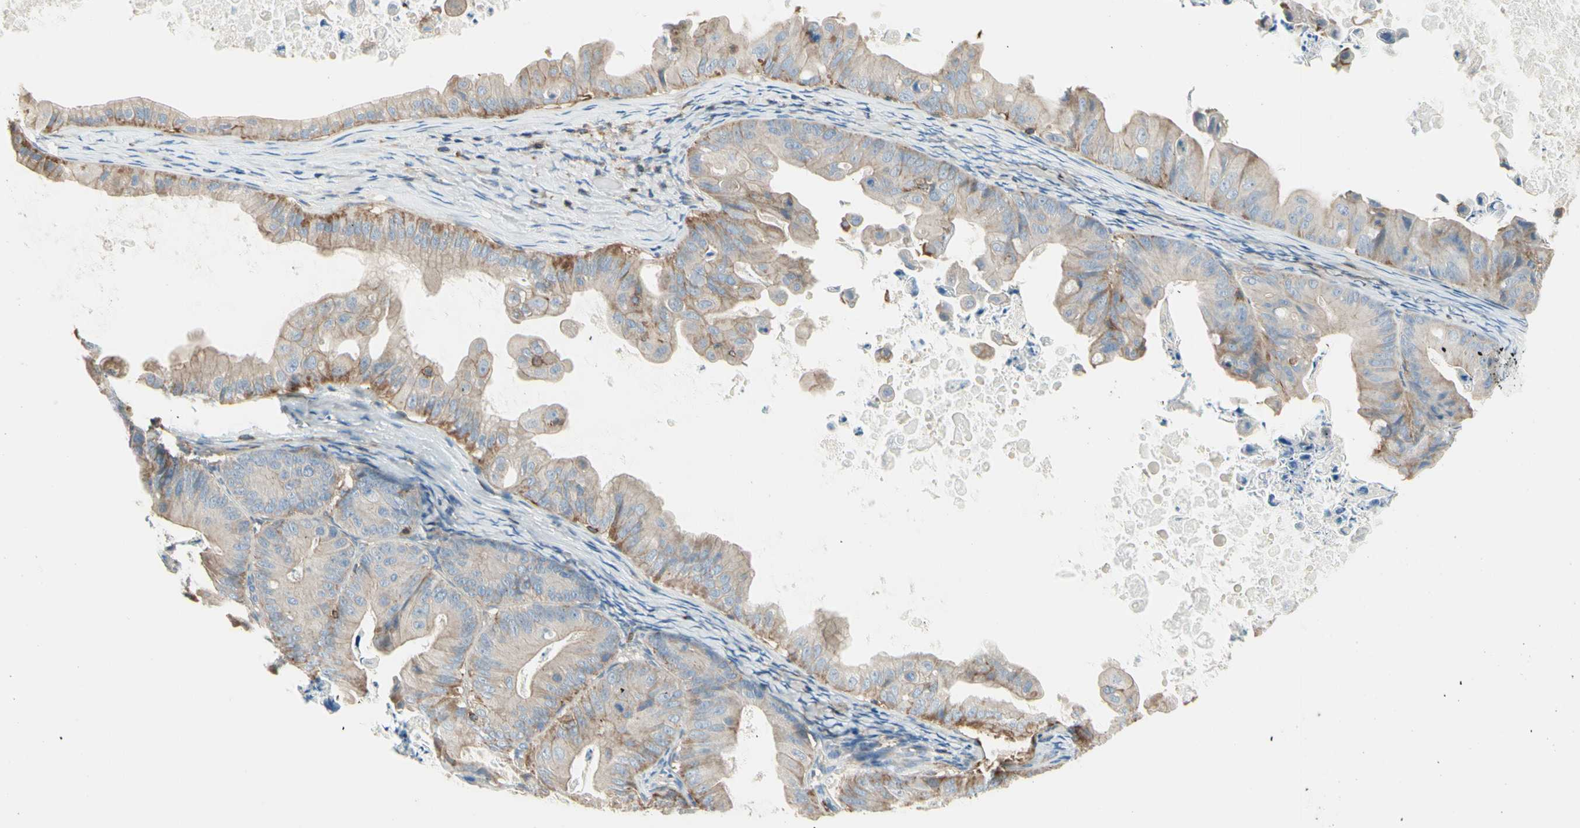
{"staining": {"intensity": "moderate", "quantity": "25%-75%", "location": "cytoplasmic/membranous"}, "tissue": "ovarian cancer", "cell_type": "Tumor cells", "image_type": "cancer", "snomed": [{"axis": "morphology", "description": "Cystadenocarcinoma, mucinous, NOS"}, {"axis": "topography", "description": "Ovary"}], "caption": "Human mucinous cystadenocarcinoma (ovarian) stained with a protein marker demonstrates moderate staining in tumor cells.", "gene": "SEMA4C", "patient": {"sex": "female", "age": 37}}